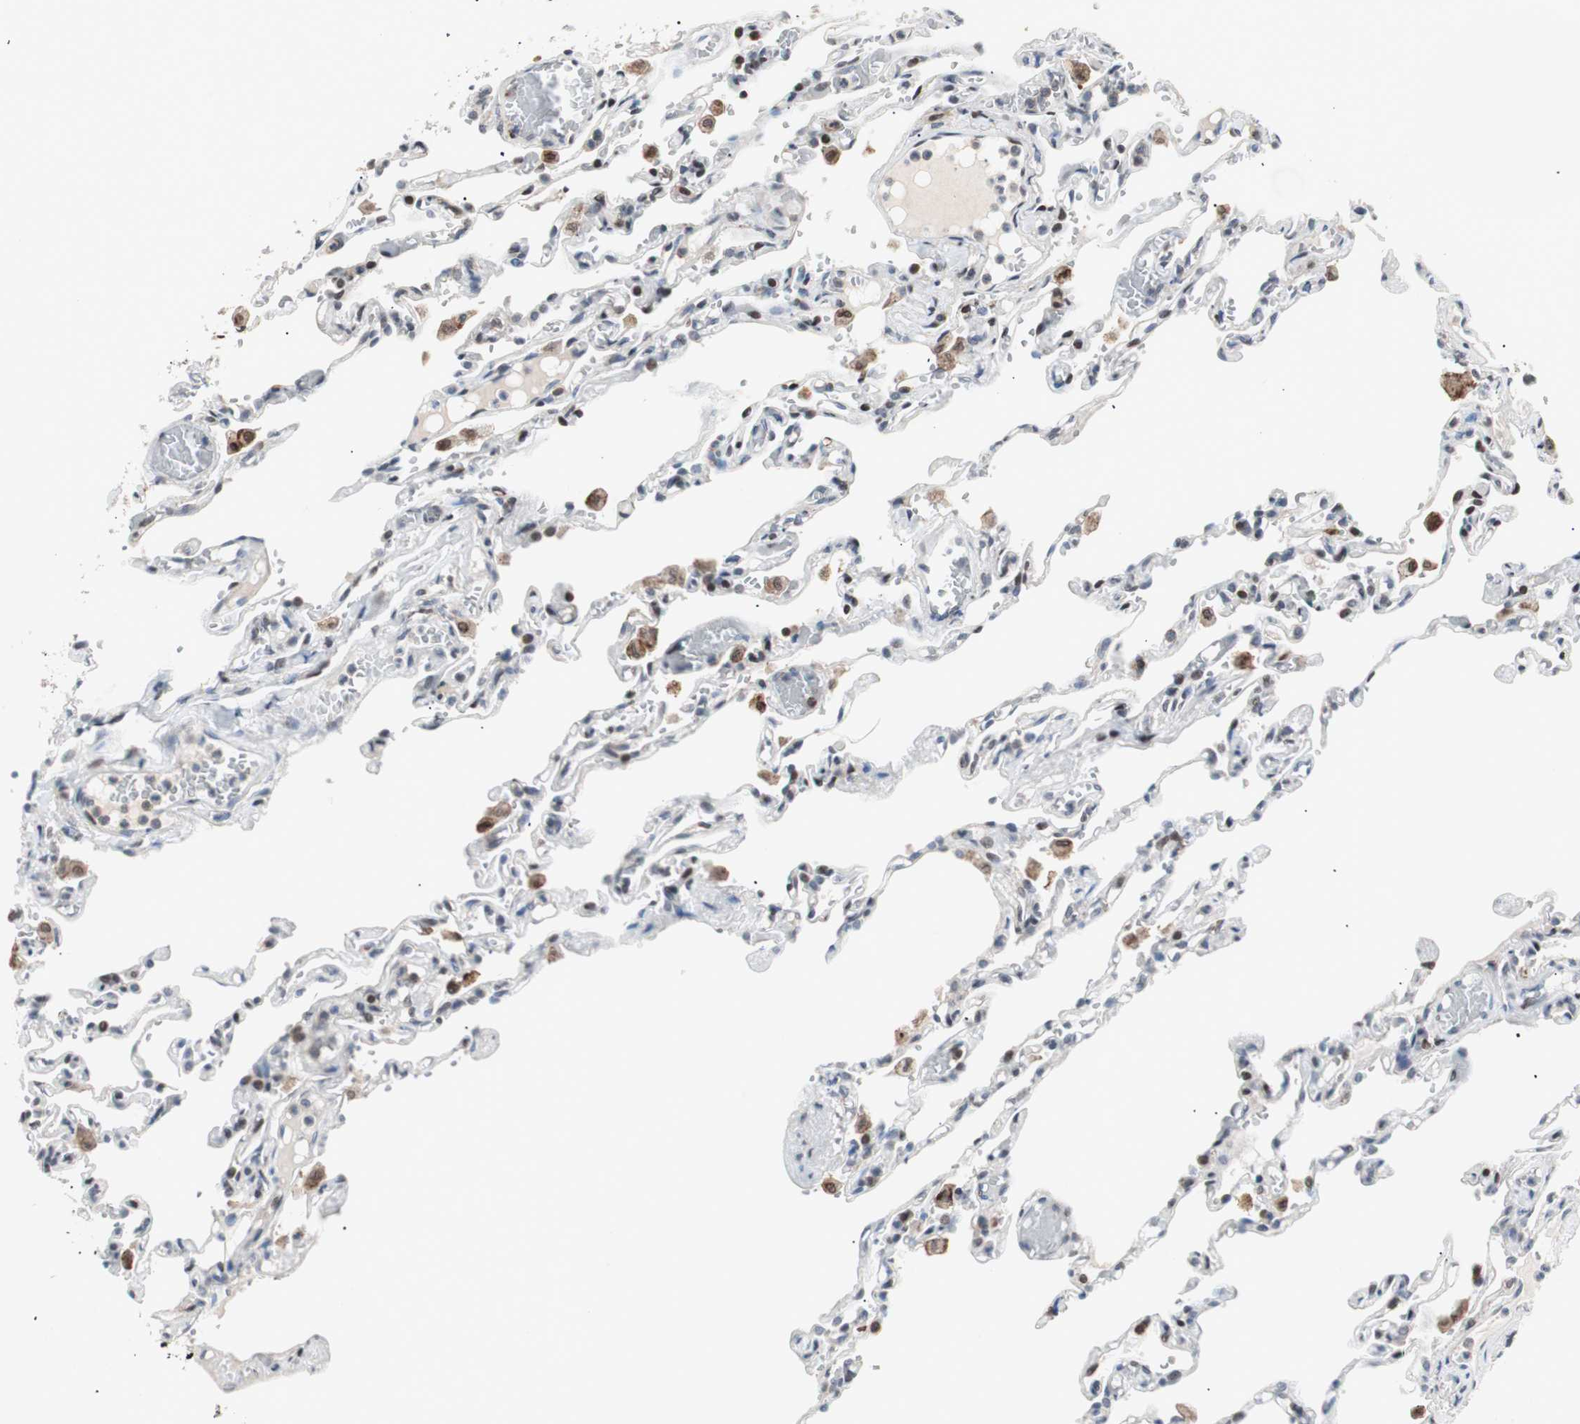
{"staining": {"intensity": "moderate", "quantity": "<25%", "location": "nuclear"}, "tissue": "lung", "cell_type": "Alveolar cells", "image_type": "normal", "snomed": [{"axis": "morphology", "description": "Normal tissue, NOS"}, {"axis": "topography", "description": "Lung"}], "caption": "High-magnification brightfield microscopy of unremarkable lung stained with DAB (brown) and counterstained with hematoxylin (blue). alveolar cells exhibit moderate nuclear expression is present in about<25% of cells. Nuclei are stained in blue.", "gene": "POLH", "patient": {"sex": "male", "age": 21}}